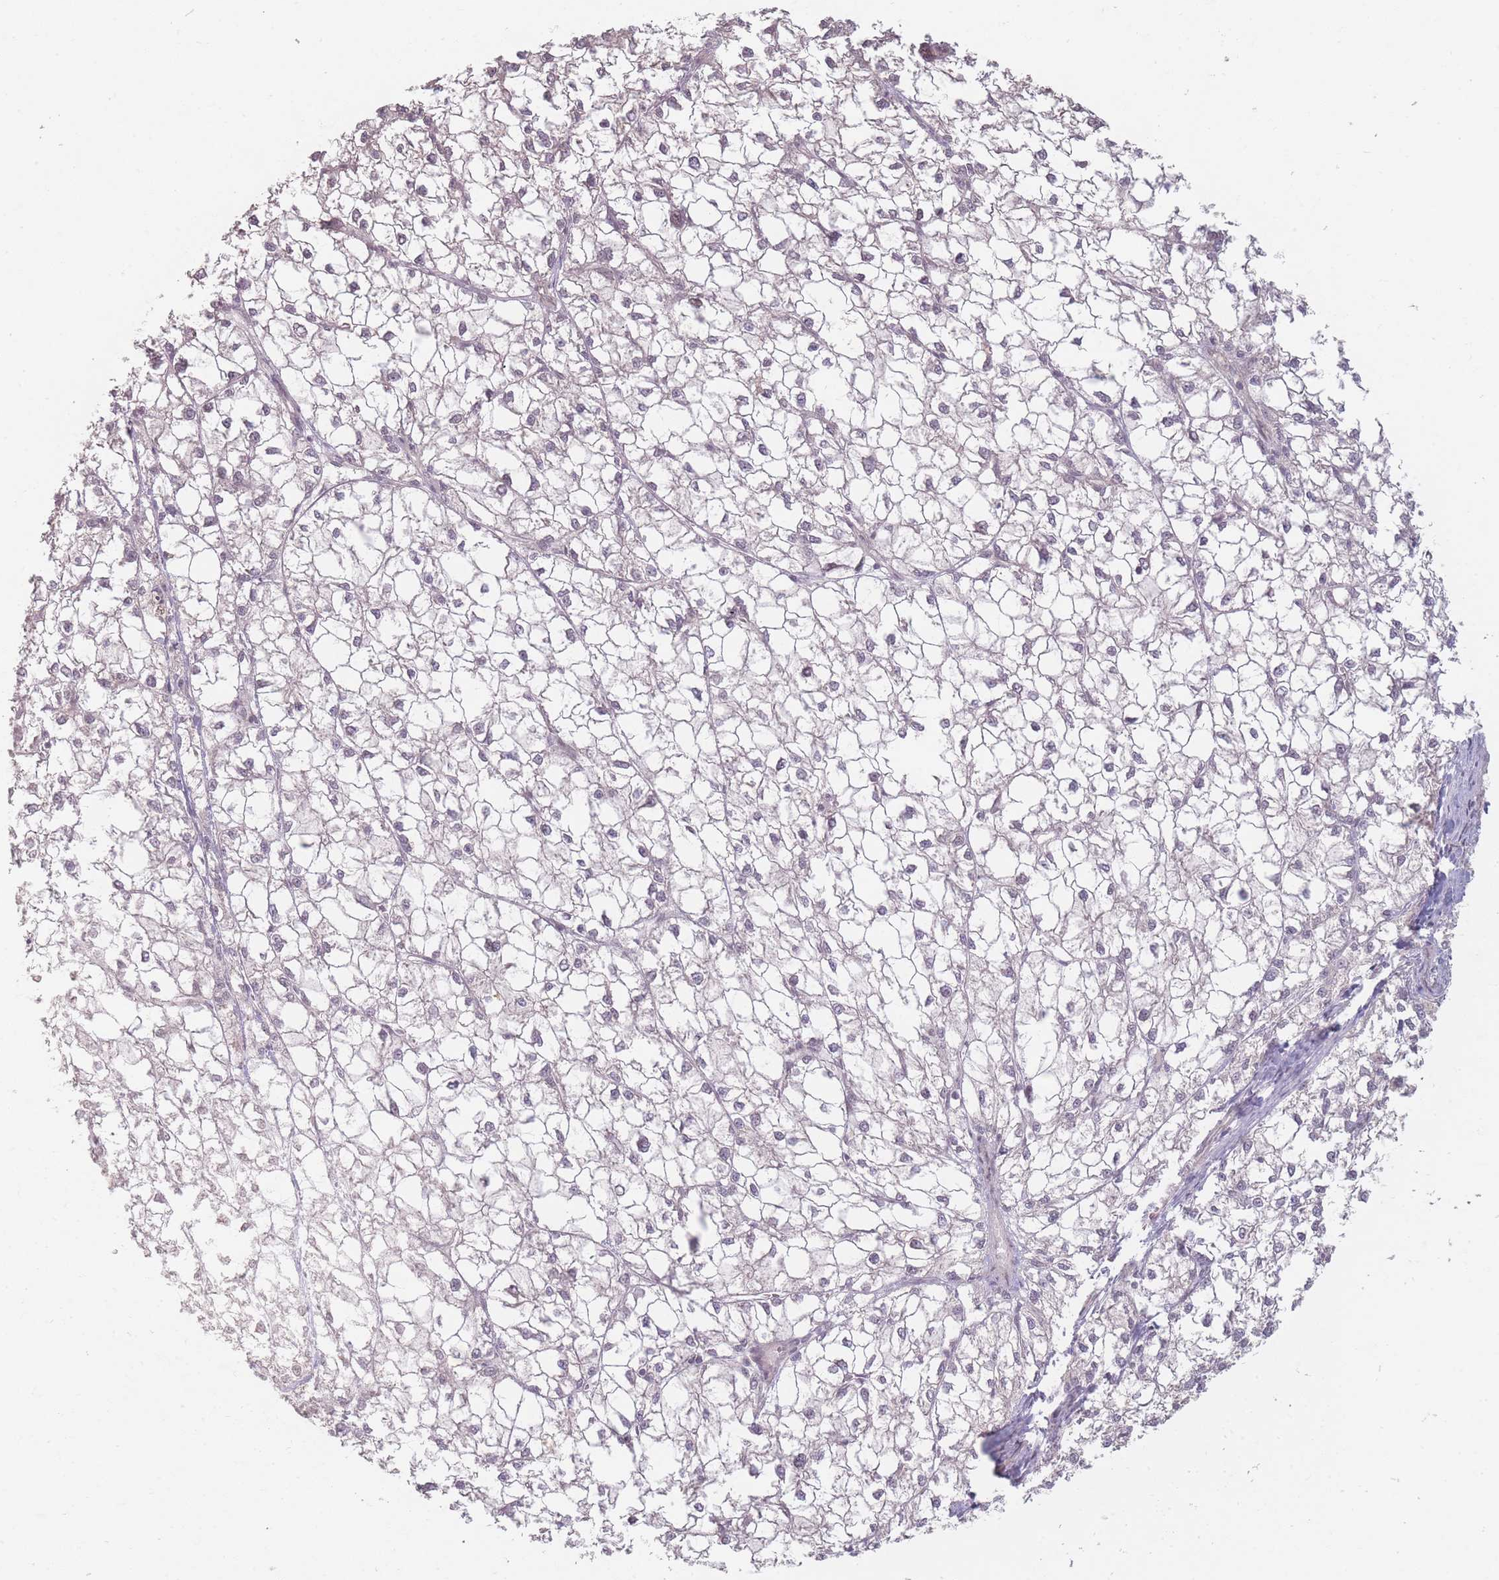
{"staining": {"intensity": "negative", "quantity": "none", "location": "none"}, "tissue": "liver cancer", "cell_type": "Tumor cells", "image_type": "cancer", "snomed": [{"axis": "morphology", "description": "Carcinoma, Hepatocellular, NOS"}, {"axis": "topography", "description": "Liver"}], "caption": "Immunohistochemistry (IHC) micrograph of liver hepatocellular carcinoma stained for a protein (brown), which demonstrates no staining in tumor cells.", "gene": "GABRA6", "patient": {"sex": "female", "age": 43}}